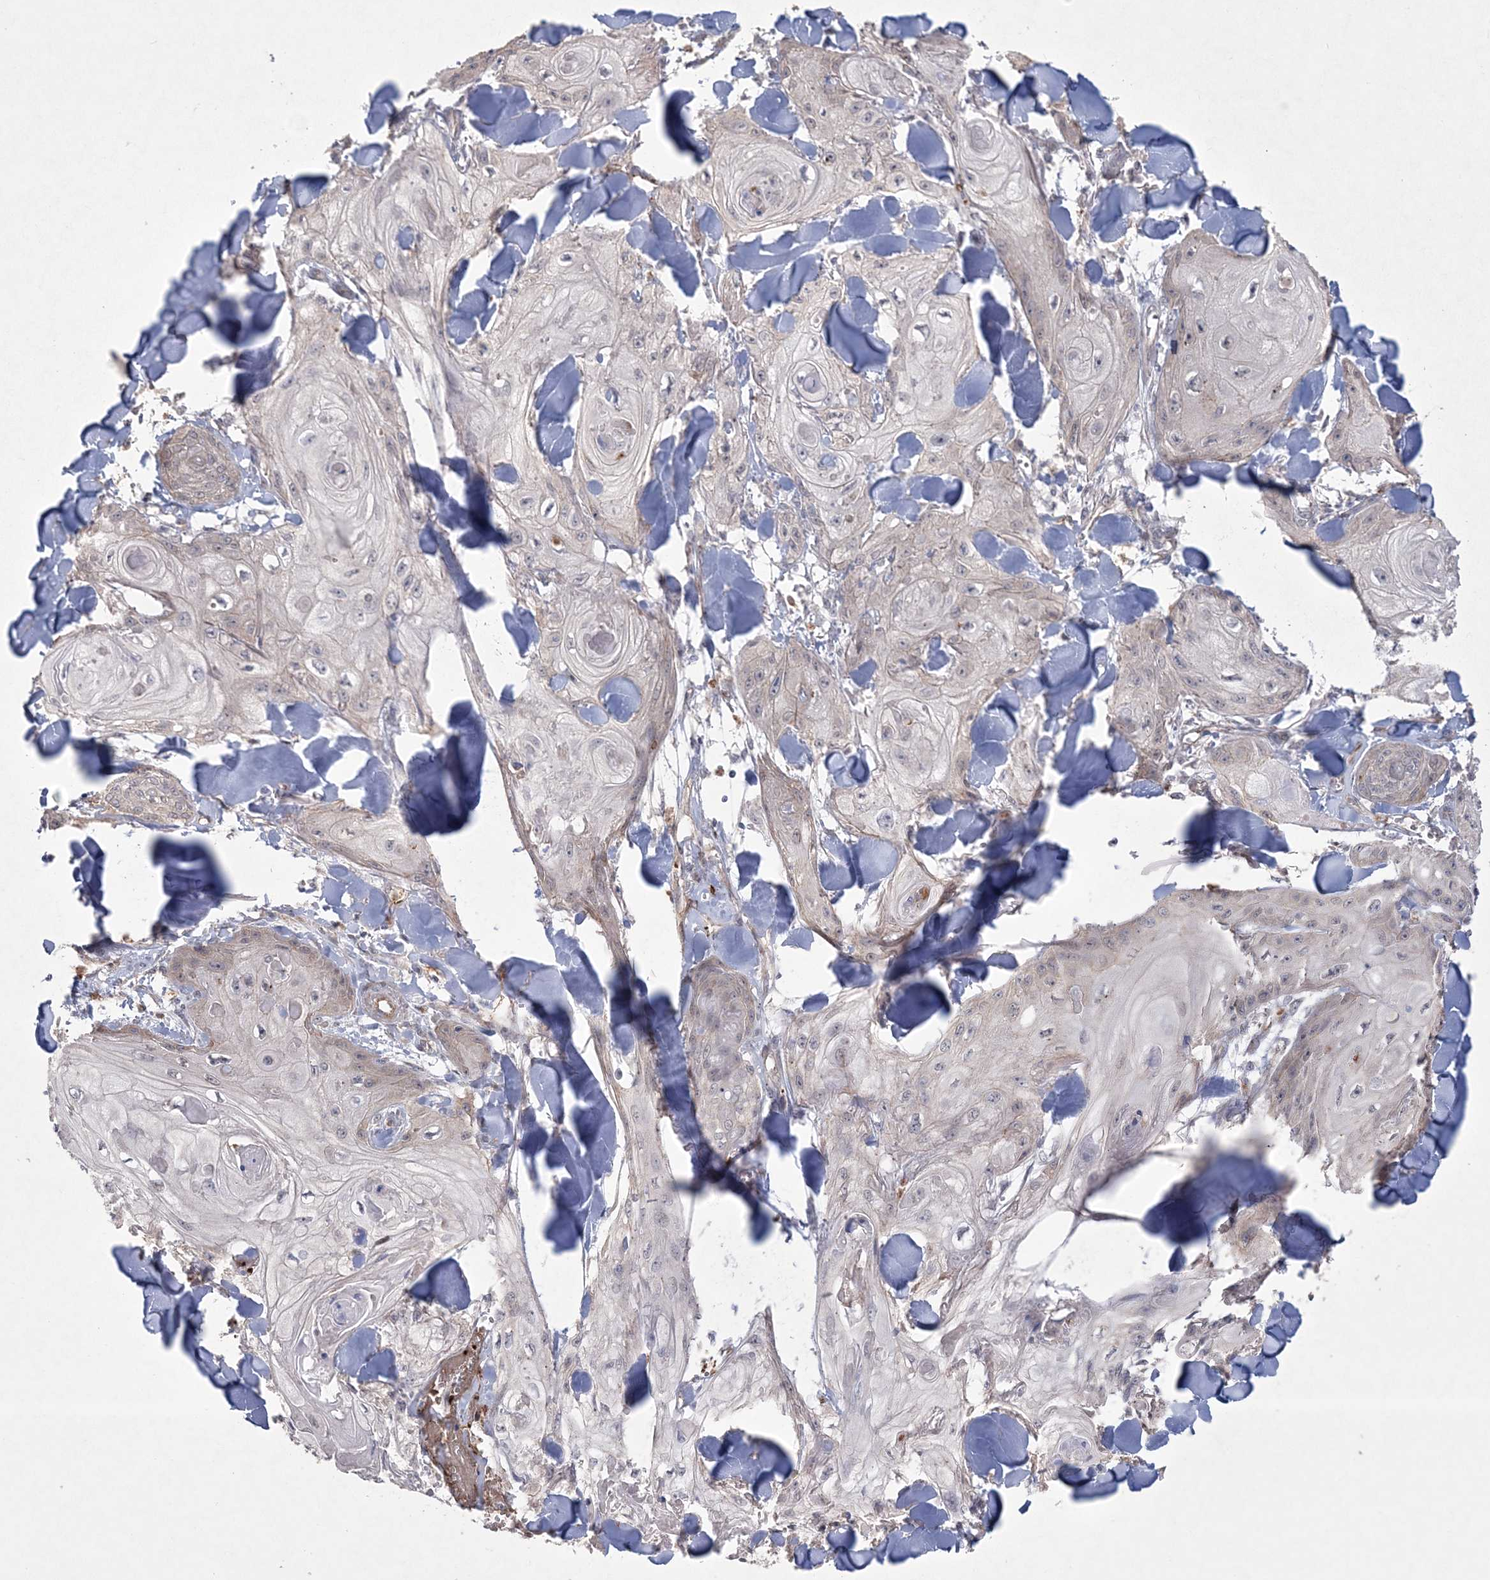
{"staining": {"intensity": "negative", "quantity": "none", "location": "none"}, "tissue": "skin cancer", "cell_type": "Tumor cells", "image_type": "cancer", "snomed": [{"axis": "morphology", "description": "Squamous cell carcinoma, NOS"}, {"axis": "topography", "description": "Skin"}], "caption": "A high-resolution micrograph shows immunohistochemistry (IHC) staining of skin cancer, which exhibits no significant expression in tumor cells.", "gene": "DPCD", "patient": {"sex": "male", "age": 74}}